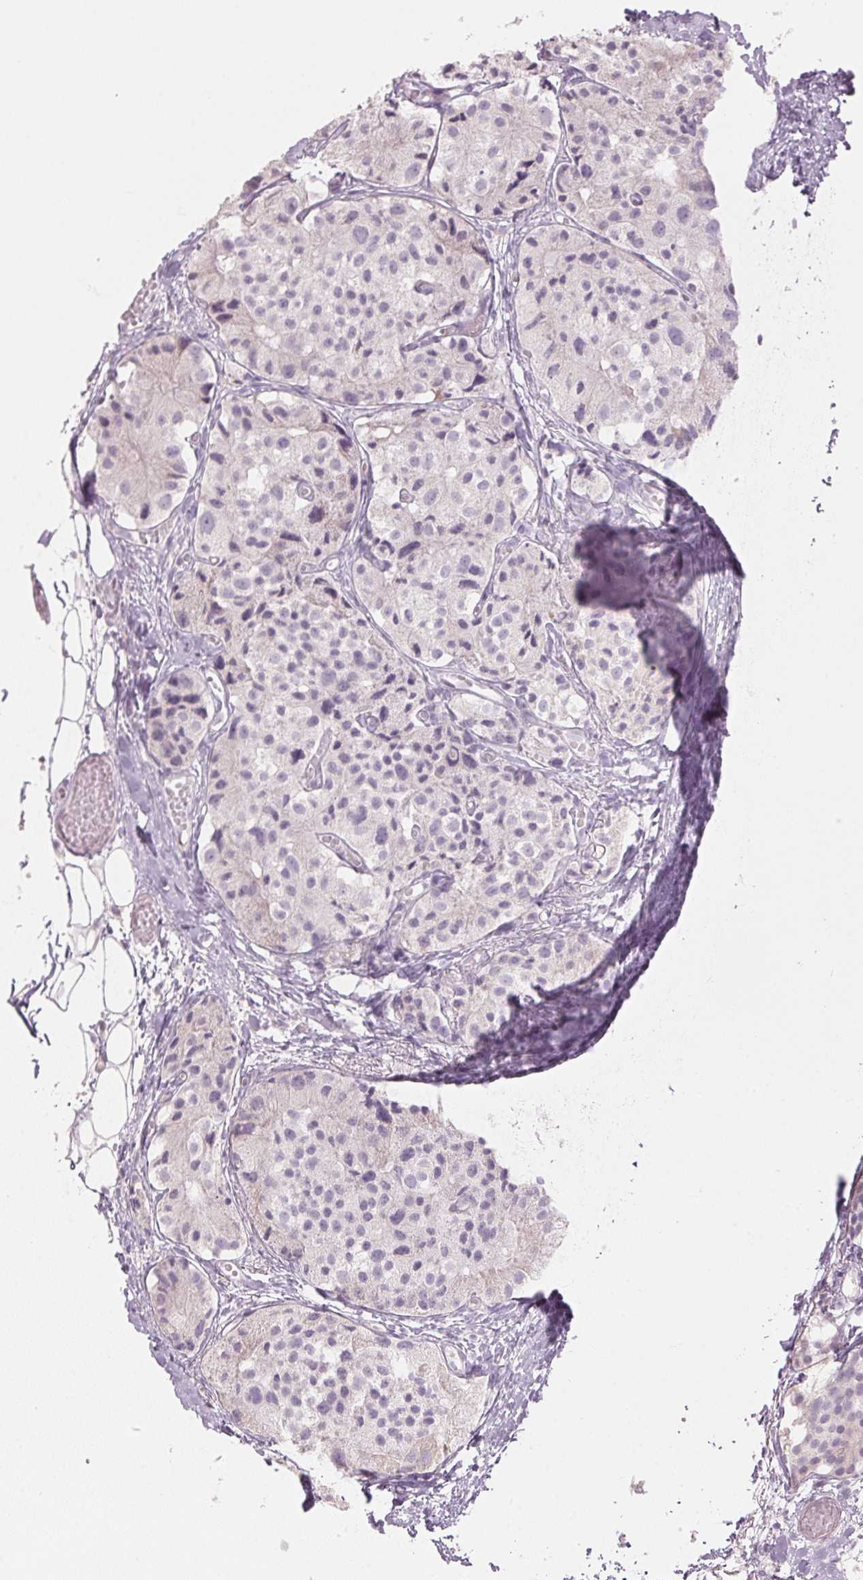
{"staining": {"intensity": "negative", "quantity": "none", "location": "none"}, "tissue": "carcinoid", "cell_type": "Tumor cells", "image_type": "cancer", "snomed": [{"axis": "morphology", "description": "Carcinoid, malignant, NOS"}, {"axis": "topography", "description": "Small intestine"}], "caption": "Immunohistochemistry of human malignant carcinoid demonstrates no expression in tumor cells. The staining is performed using DAB brown chromogen with nuclei counter-stained in using hematoxylin.", "gene": "GNMT", "patient": {"sex": "female", "age": 65}}